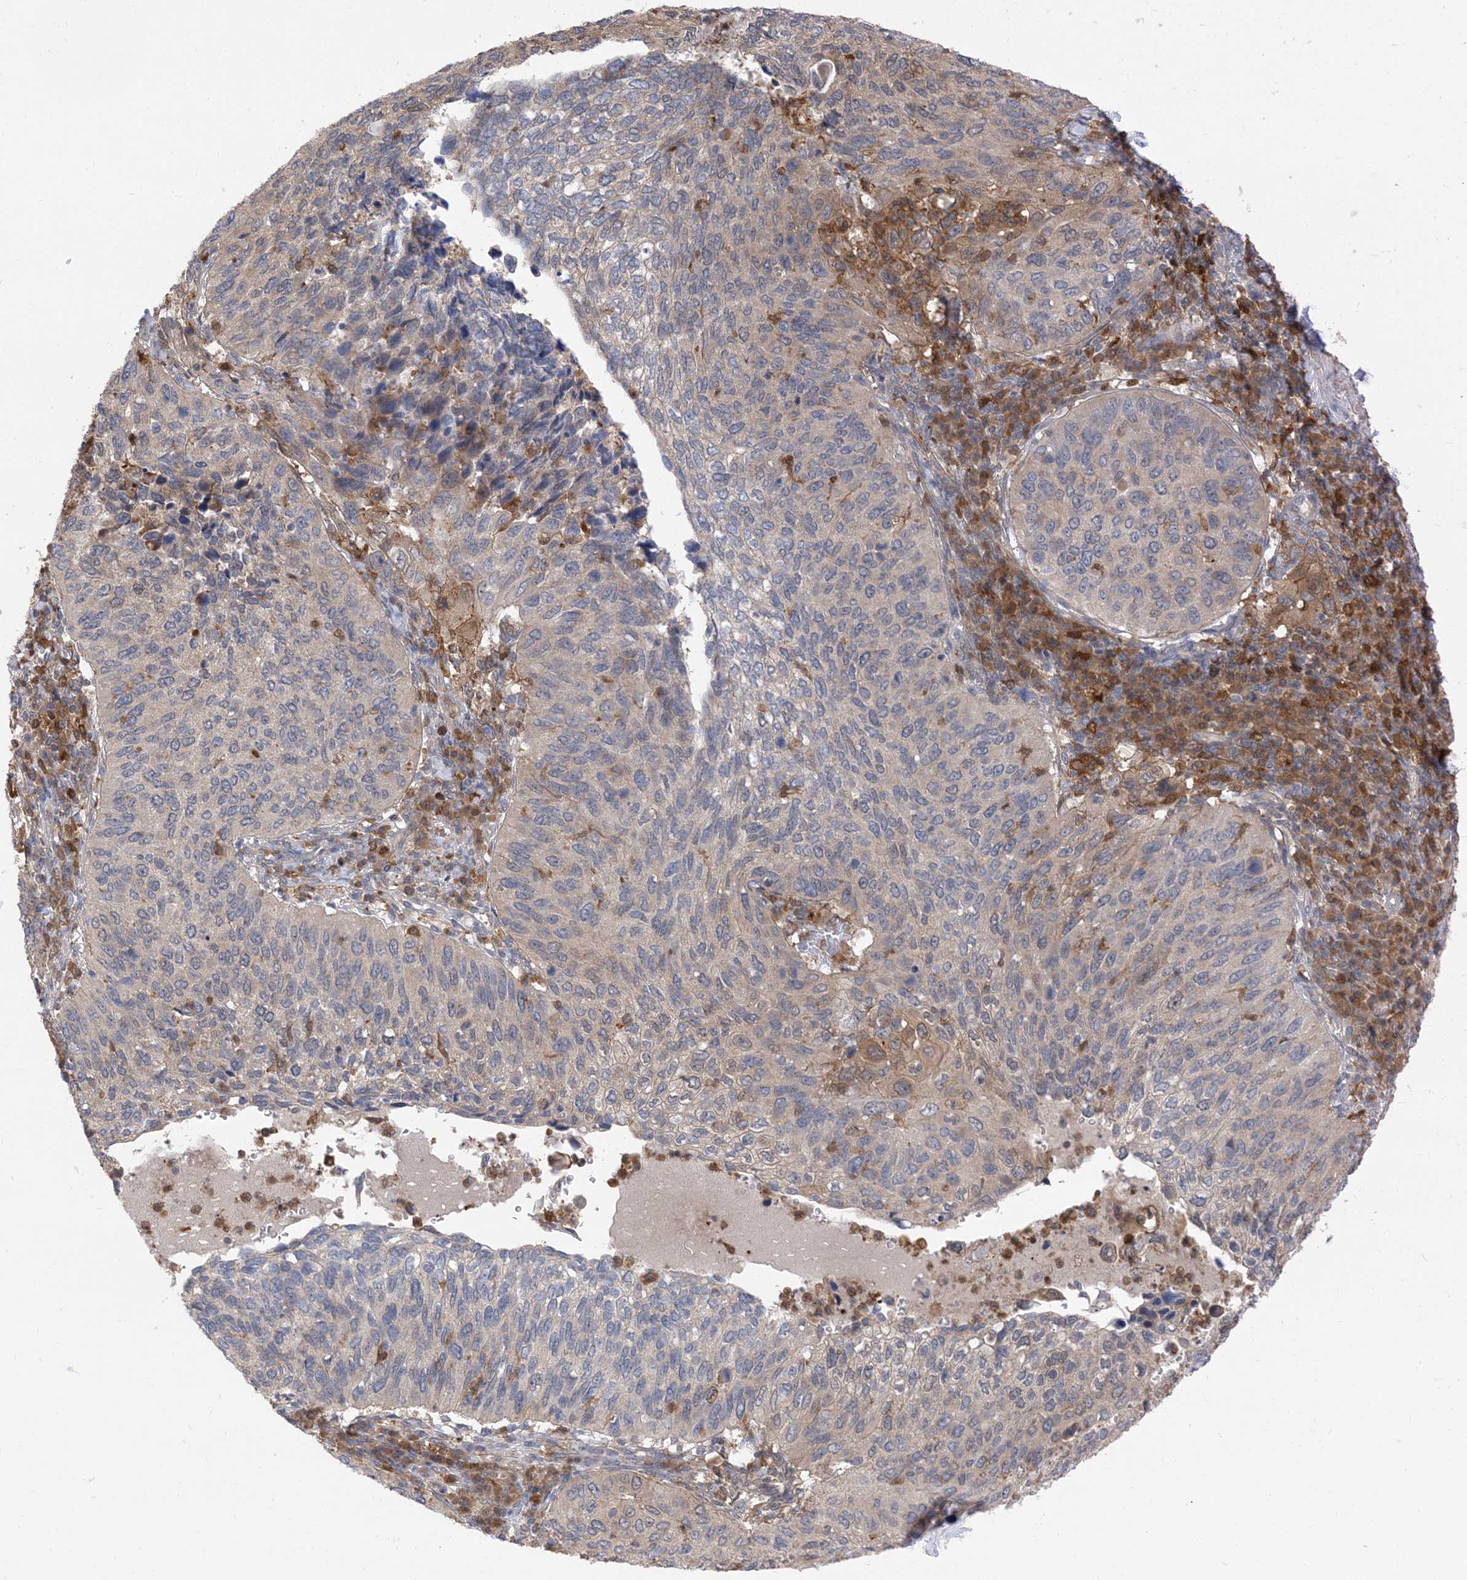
{"staining": {"intensity": "weak", "quantity": "25%-75%", "location": "cytoplasmic/membranous"}, "tissue": "cervical cancer", "cell_type": "Tumor cells", "image_type": "cancer", "snomed": [{"axis": "morphology", "description": "Squamous cell carcinoma, NOS"}, {"axis": "topography", "description": "Cervix"}], "caption": "Cervical squamous cell carcinoma stained with immunohistochemistry reveals weak cytoplasmic/membranous positivity in about 25%-75% of tumor cells.", "gene": "NAGK", "patient": {"sex": "female", "age": 38}}